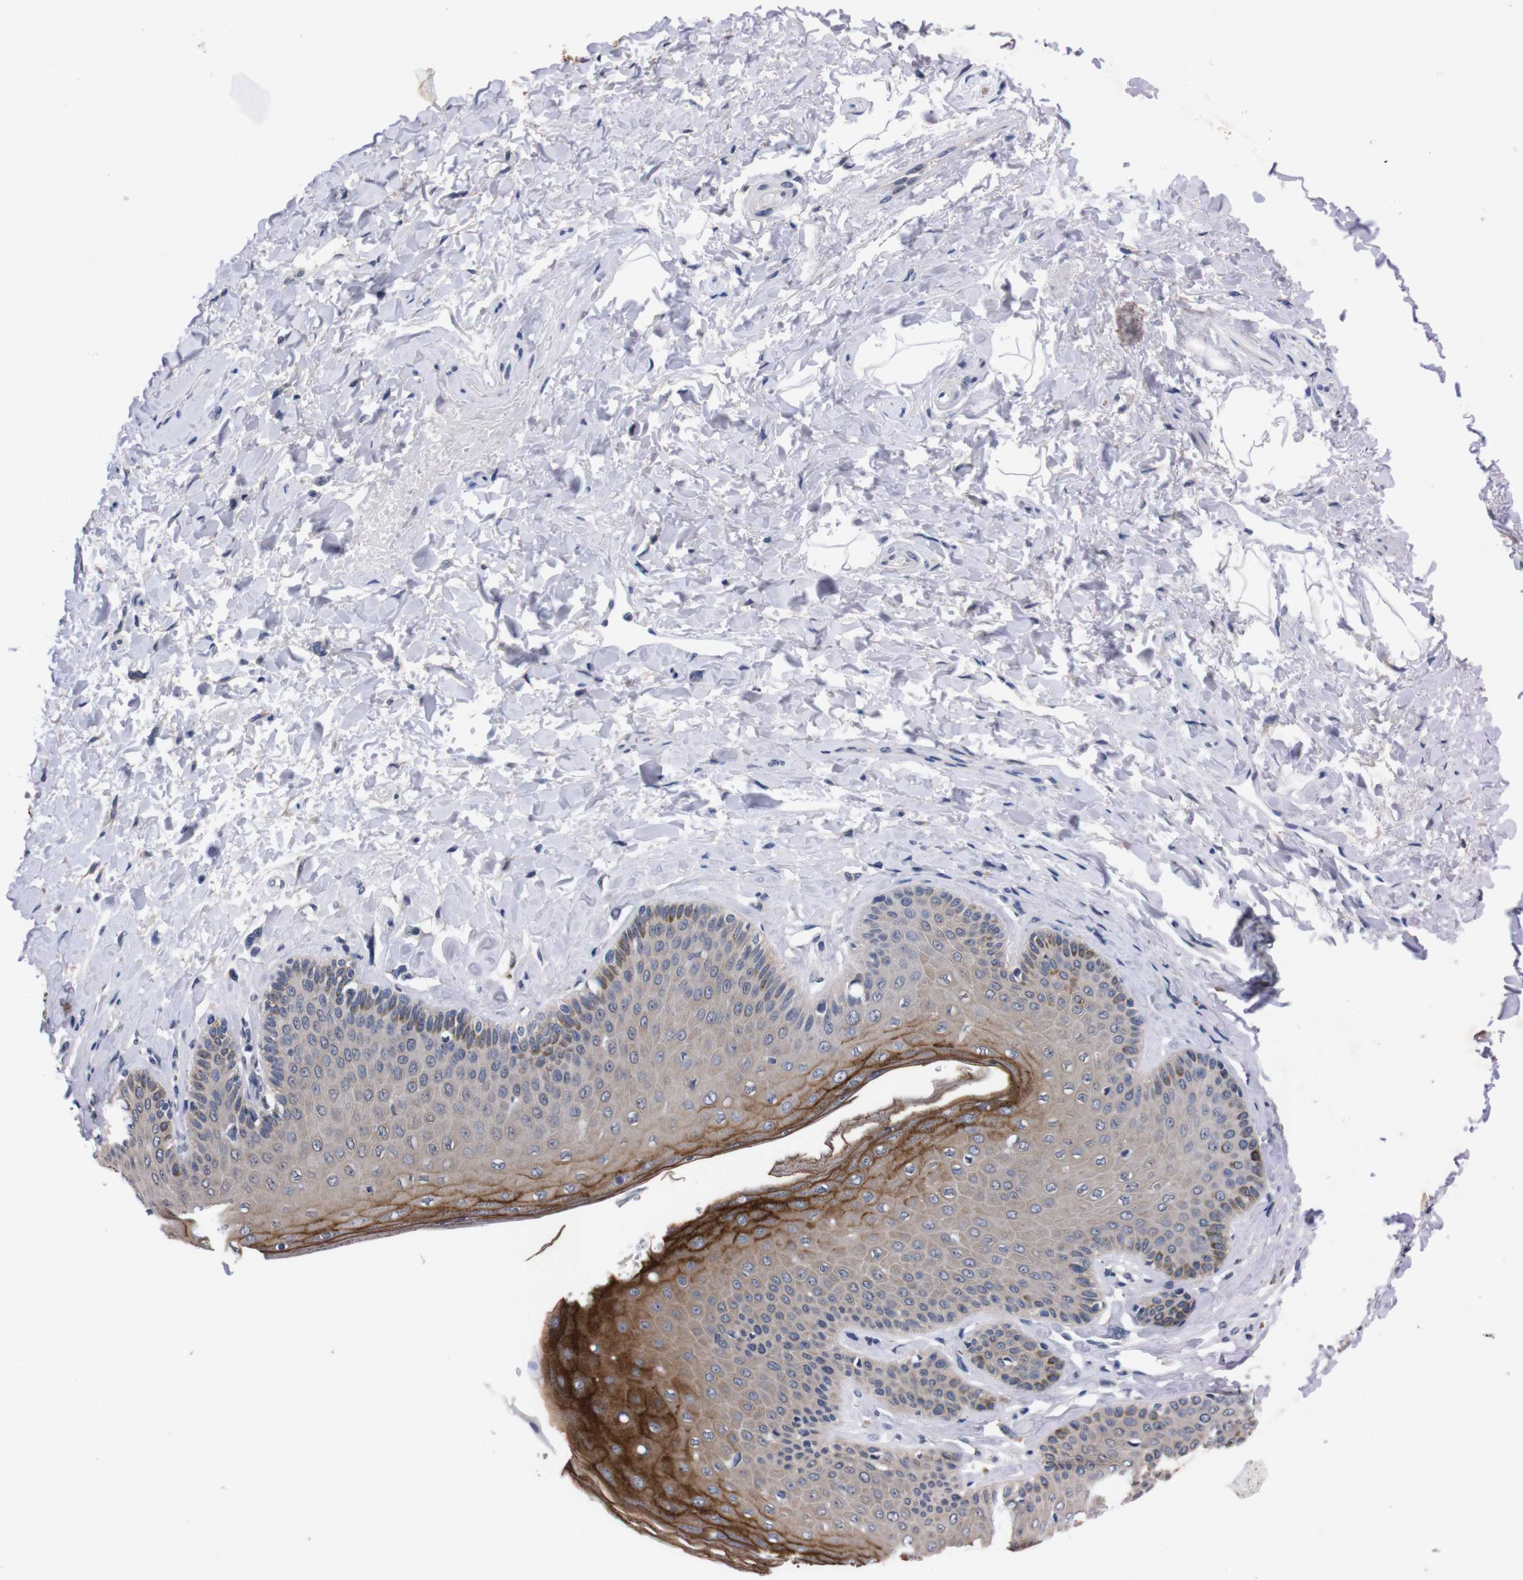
{"staining": {"intensity": "moderate", "quantity": "25%-75%", "location": "cytoplasmic/membranous"}, "tissue": "skin", "cell_type": "Epidermal cells", "image_type": "normal", "snomed": [{"axis": "morphology", "description": "Normal tissue, NOS"}, {"axis": "topography", "description": "Anal"}], "caption": "The image displays immunohistochemical staining of normal skin. There is moderate cytoplasmic/membranous positivity is identified in approximately 25%-75% of epidermal cells. (IHC, brightfield microscopy, high magnification).", "gene": "TNFRSF21", "patient": {"sex": "male", "age": 69}}